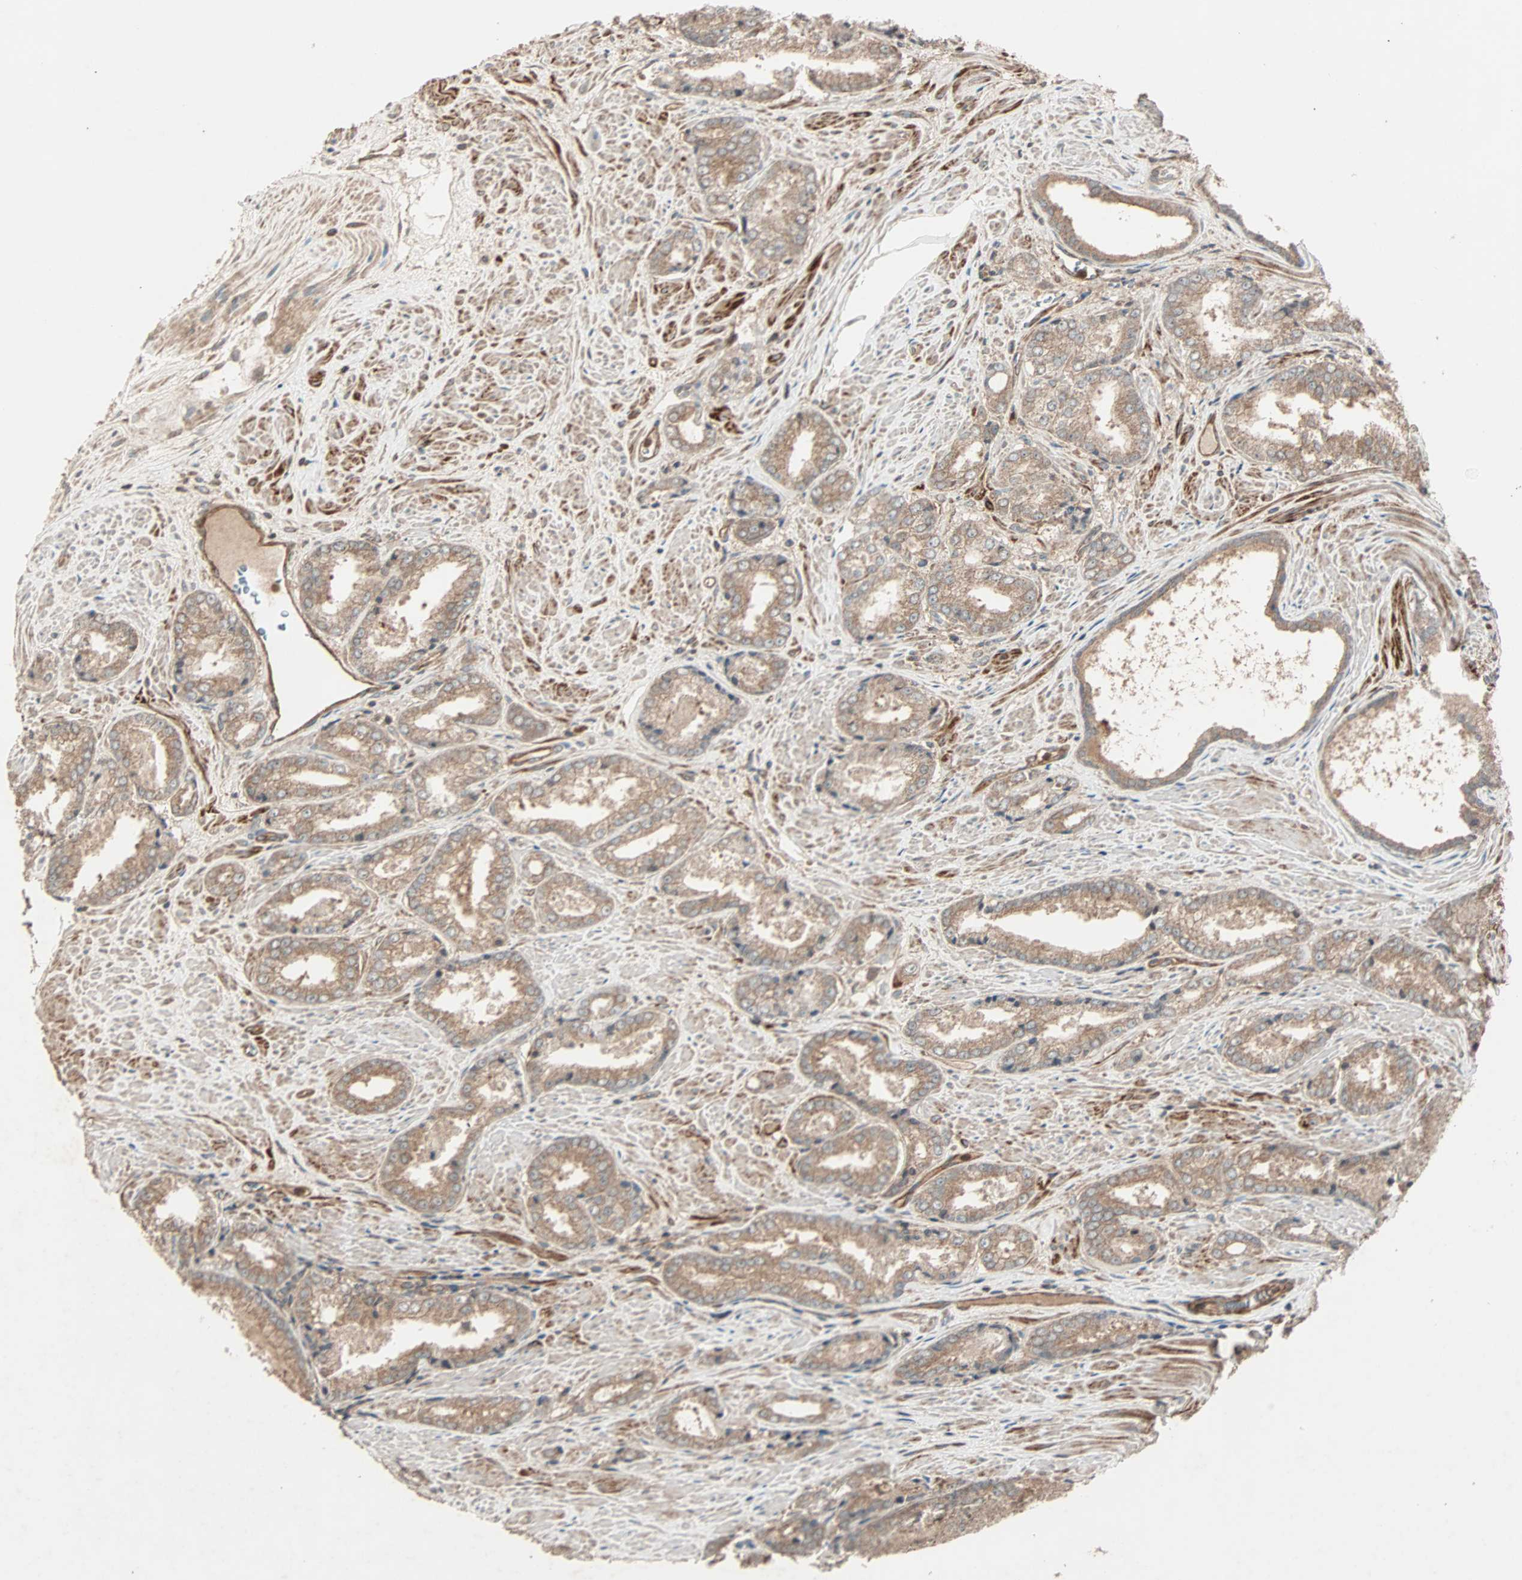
{"staining": {"intensity": "moderate", "quantity": ">75%", "location": "cytoplasmic/membranous"}, "tissue": "prostate cancer", "cell_type": "Tumor cells", "image_type": "cancer", "snomed": [{"axis": "morphology", "description": "Adenocarcinoma, Low grade"}, {"axis": "topography", "description": "Prostate"}], "caption": "Moderate cytoplasmic/membranous protein staining is appreciated in approximately >75% of tumor cells in prostate cancer.", "gene": "GCK", "patient": {"sex": "male", "age": 64}}